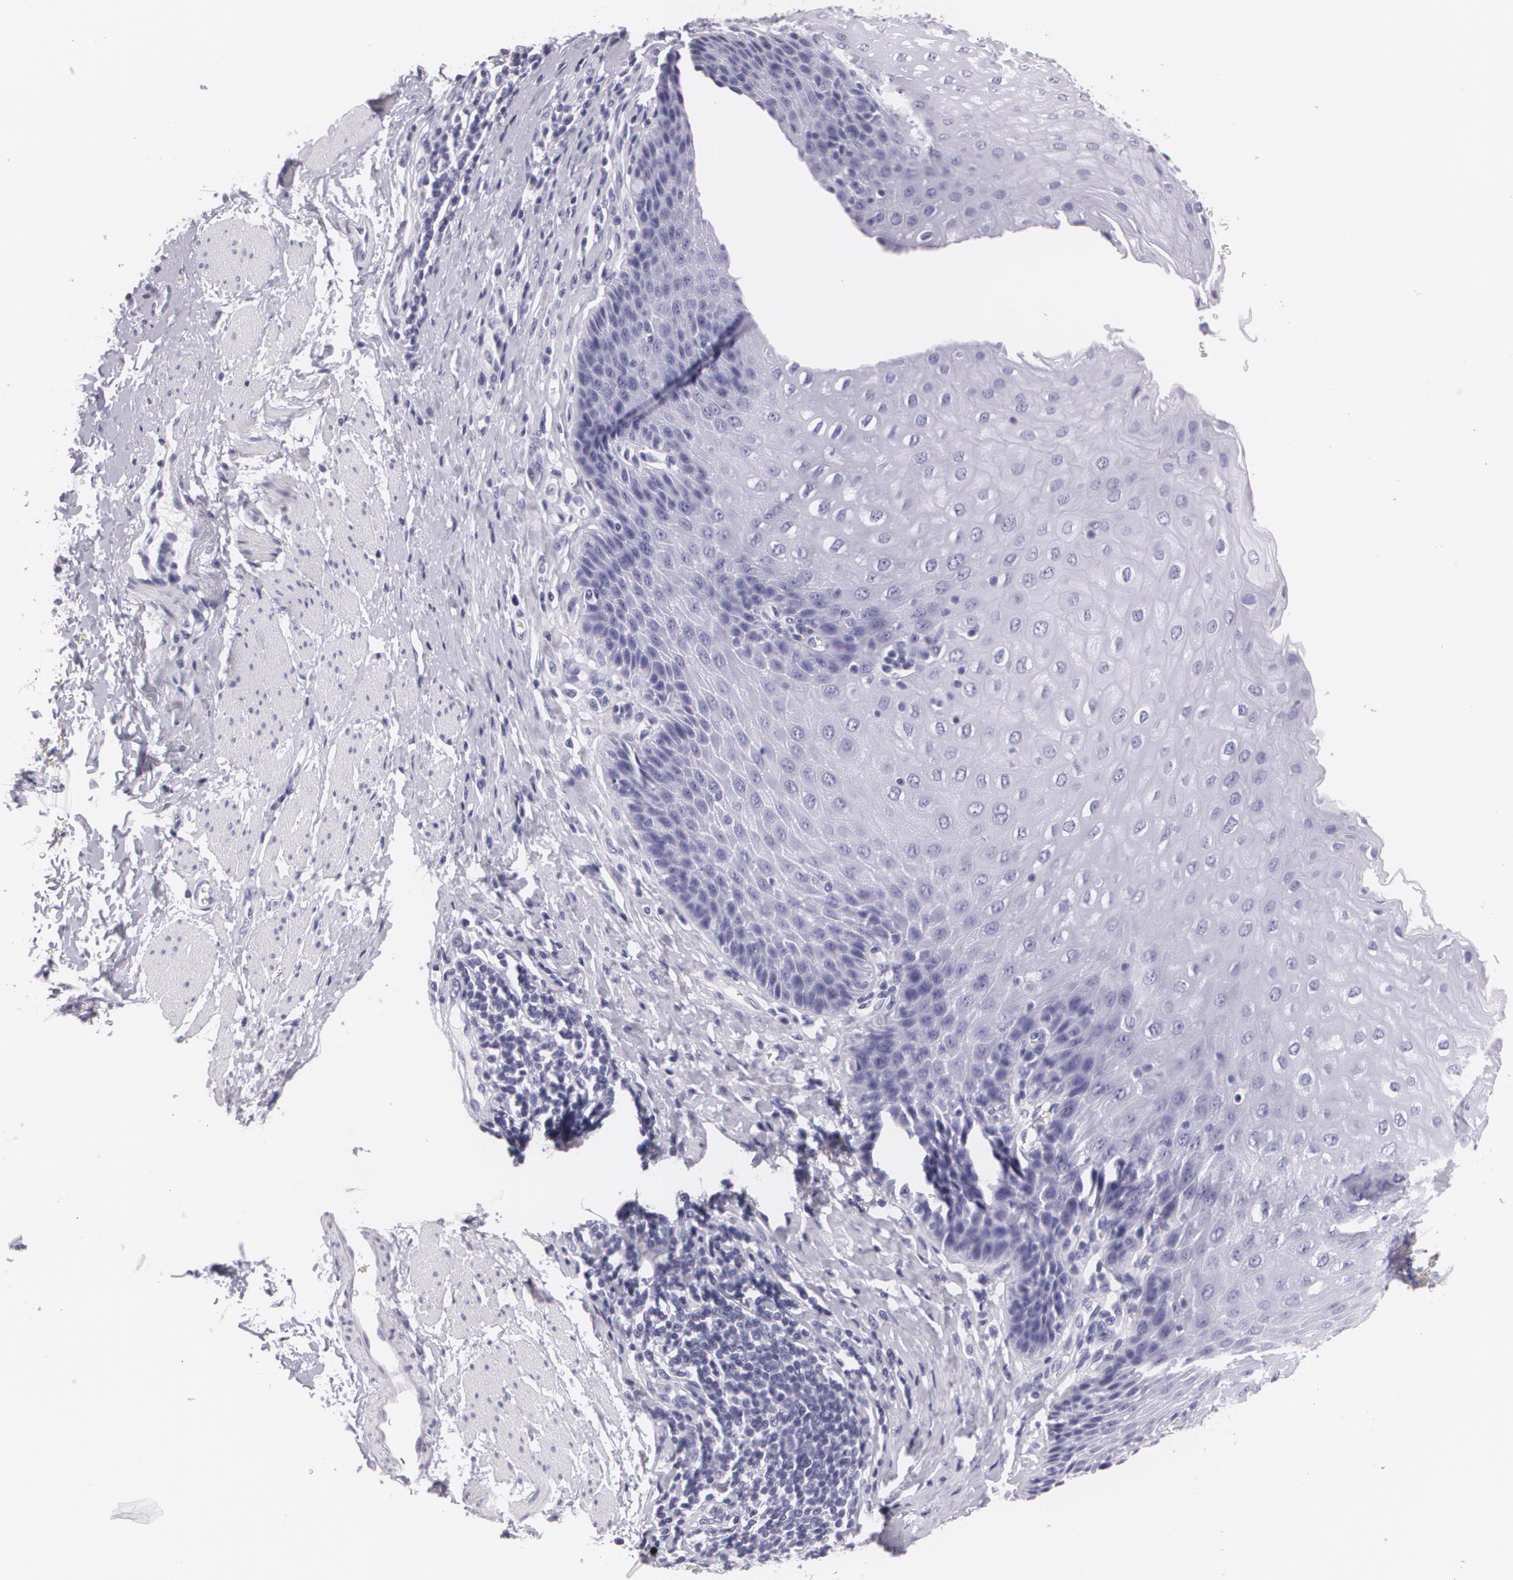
{"staining": {"intensity": "negative", "quantity": "none", "location": "none"}, "tissue": "esophagus", "cell_type": "Squamous epithelial cells", "image_type": "normal", "snomed": [{"axis": "morphology", "description": "Normal tissue, NOS"}, {"axis": "topography", "description": "Esophagus"}], "caption": "Squamous epithelial cells show no significant staining in benign esophagus.", "gene": "DLG4", "patient": {"sex": "female", "age": 61}}